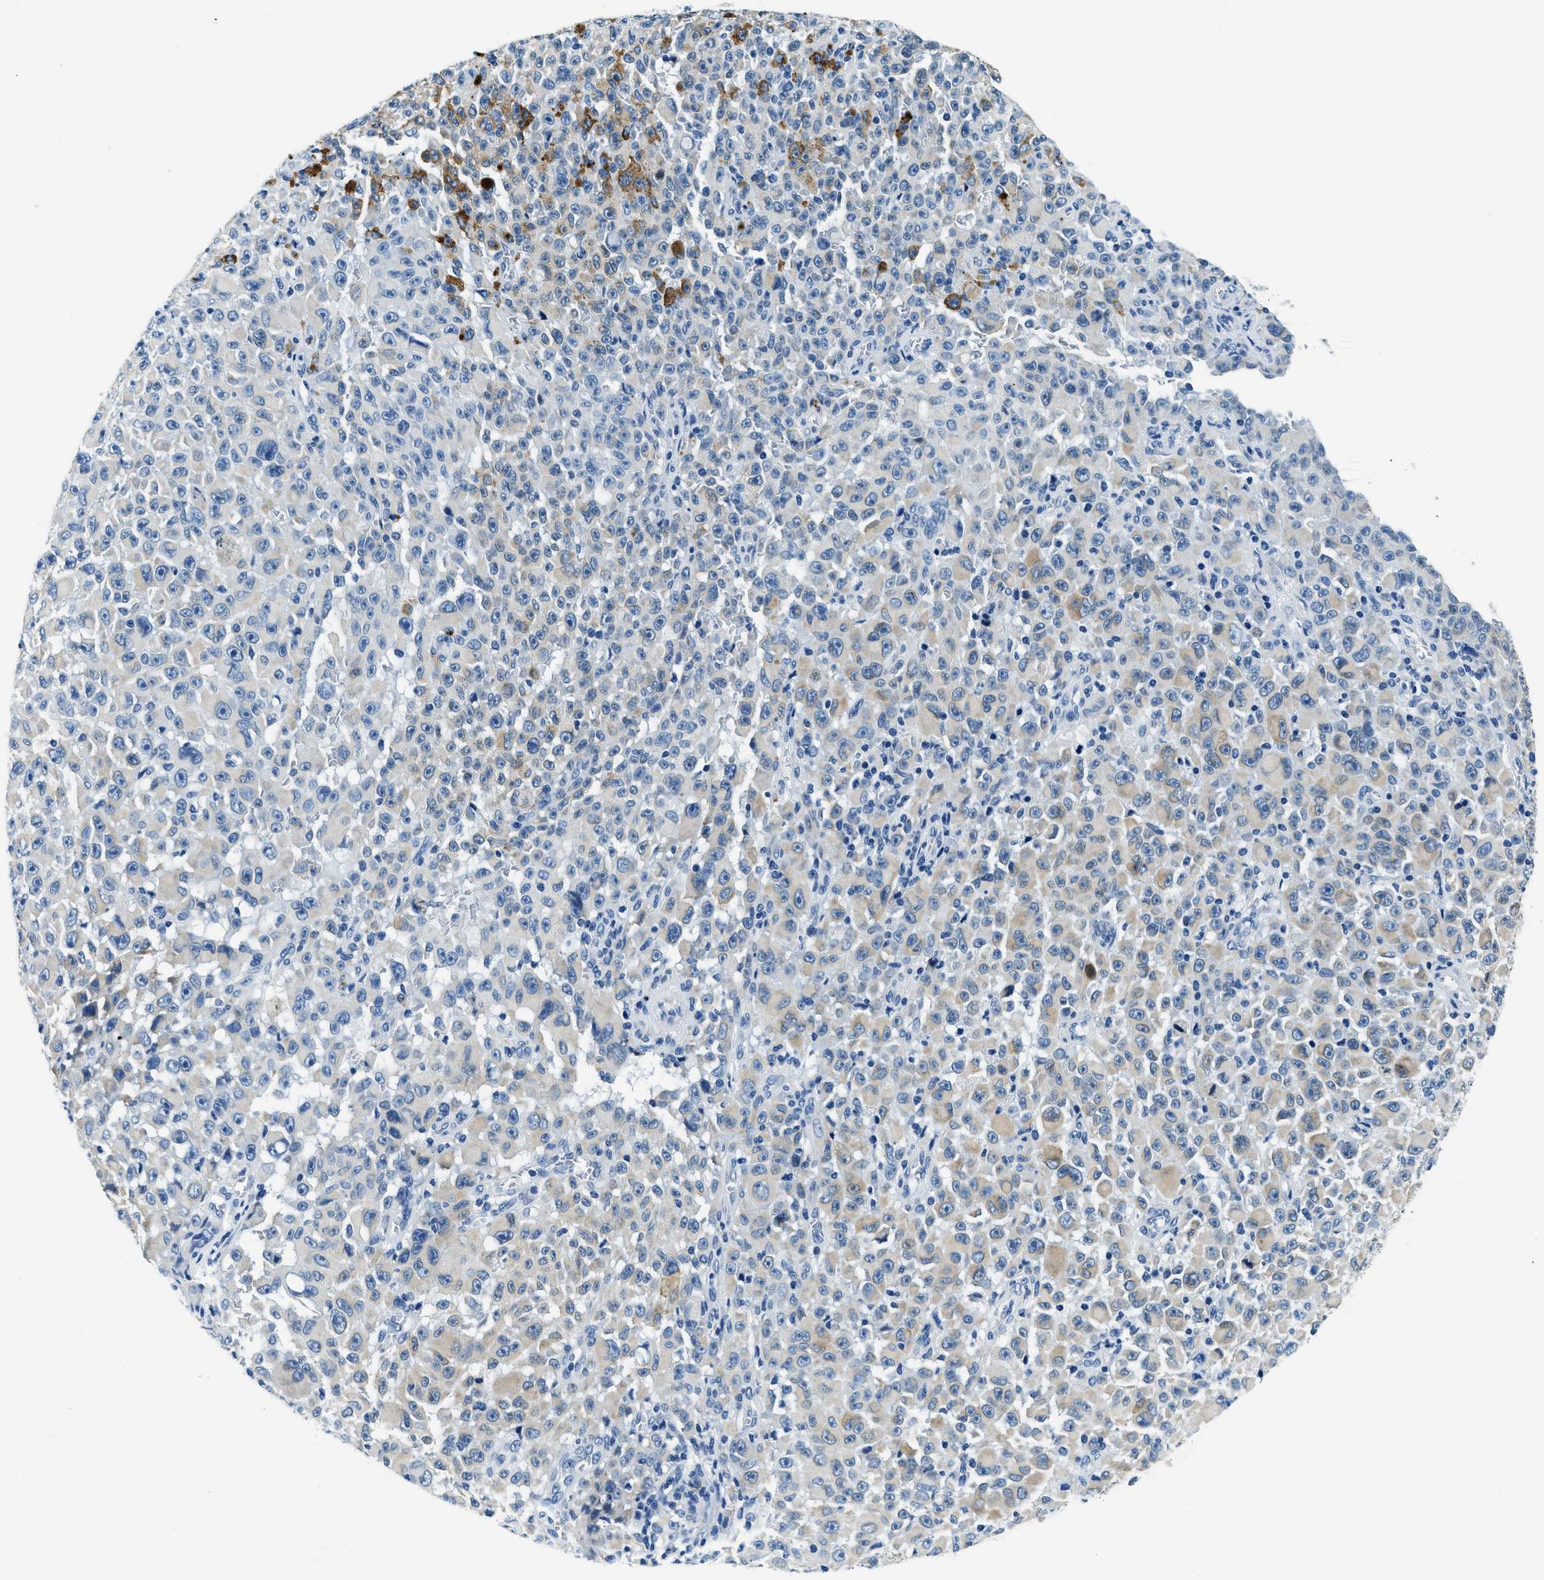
{"staining": {"intensity": "weak", "quantity": "25%-75%", "location": "cytoplasmic/membranous"}, "tissue": "melanoma", "cell_type": "Tumor cells", "image_type": "cancer", "snomed": [{"axis": "morphology", "description": "Malignant melanoma, NOS"}, {"axis": "topography", "description": "Skin"}], "caption": "Malignant melanoma stained with a protein marker reveals weak staining in tumor cells.", "gene": "UBAC2", "patient": {"sex": "female", "age": 82}}